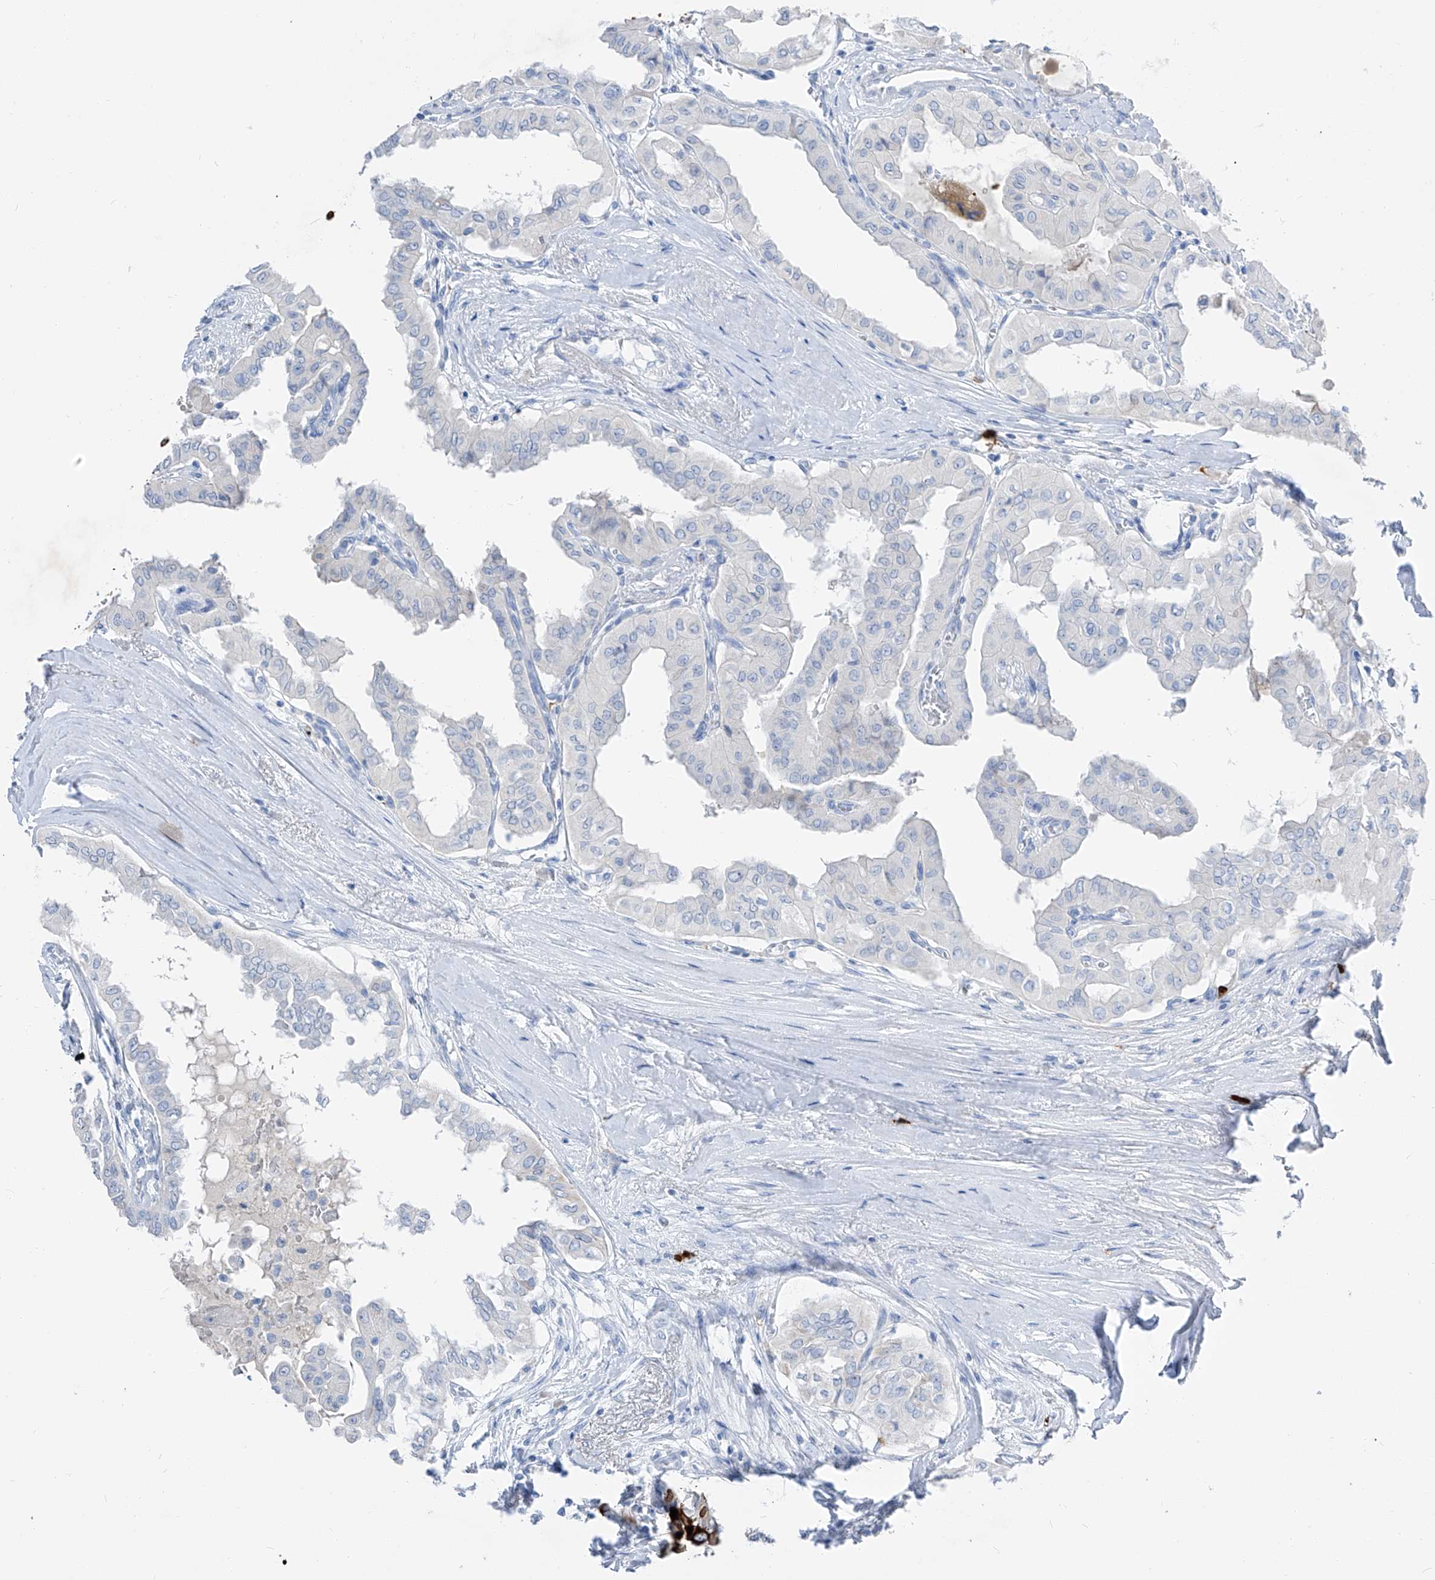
{"staining": {"intensity": "negative", "quantity": "none", "location": "none"}, "tissue": "thyroid cancer", "cell_type": "Tumor cells", "image_type": "cancer", "snomed": [{"axis": "morphology", "description": "Papillary adenocarcinoma, NOS"}, {"axis": "topography", "description": "Thyroid gland"}], "caption": "DAB immunohistochemical staining of human papillary adenocarcinoma (thyroid) reveals no significant expression in tumor cells.", "gene": "FRS3", "patient": {"sex": "female", "age": 59}}